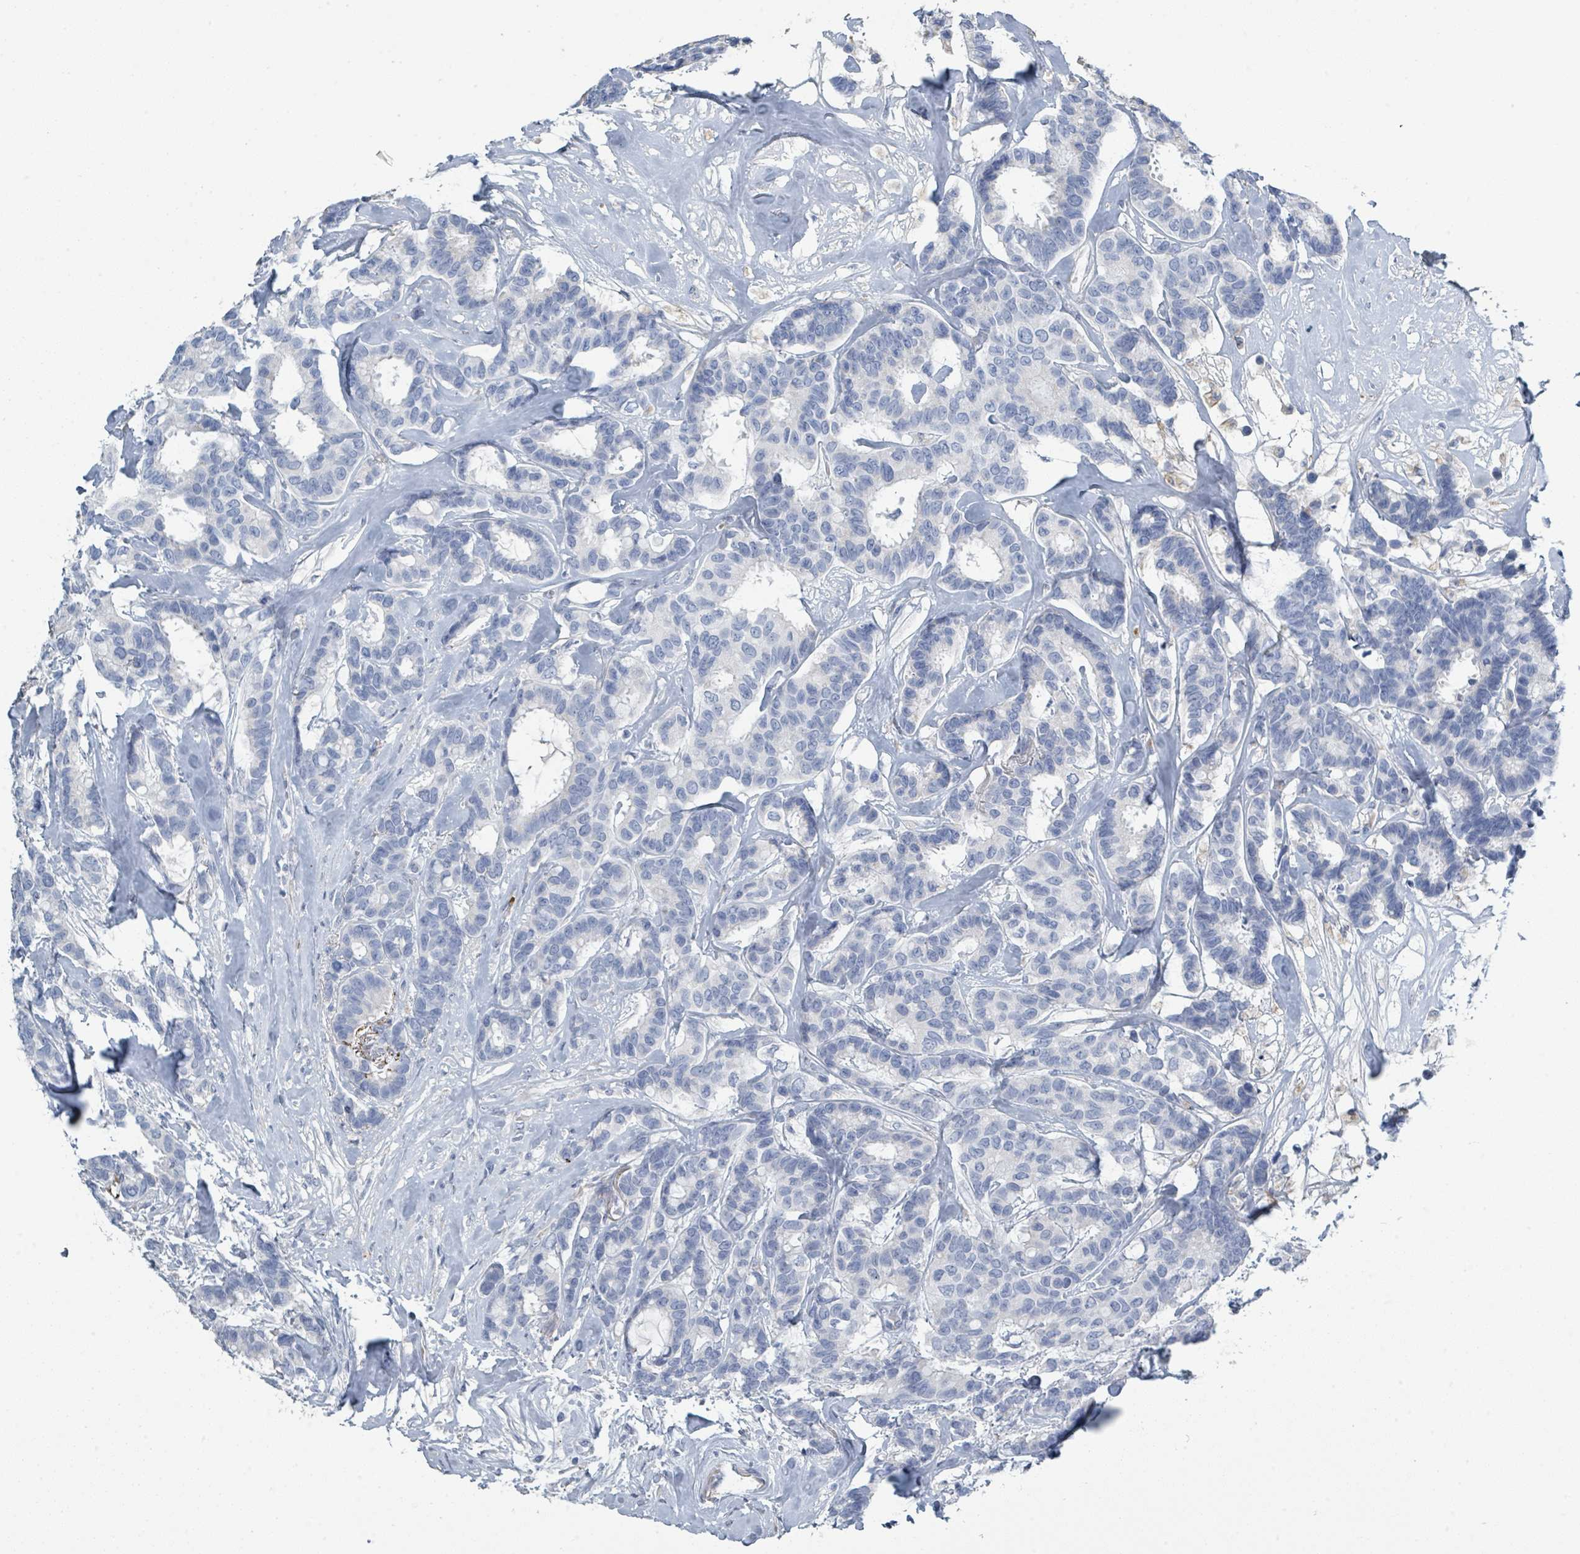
{"staining": {"intensity": "negative", "quantity": "none", "location": "none"}, "tissue": "breast cancer", "cell_type": "Tumor cells", "image_type": "cancer", "snomed": [{"axis": "morphology", "description": "Duct carcinoma"}, {"axis": "topography", "description": "Breast"}], "caption": "High power microscopy micrograph of an immunohistochemistry photomicrograph of intraductal carcinoma (breast), revealing no significant expression in tumor cells.", "gene": "RAB33B", "patient": {"sex": "female", "age": 87}}